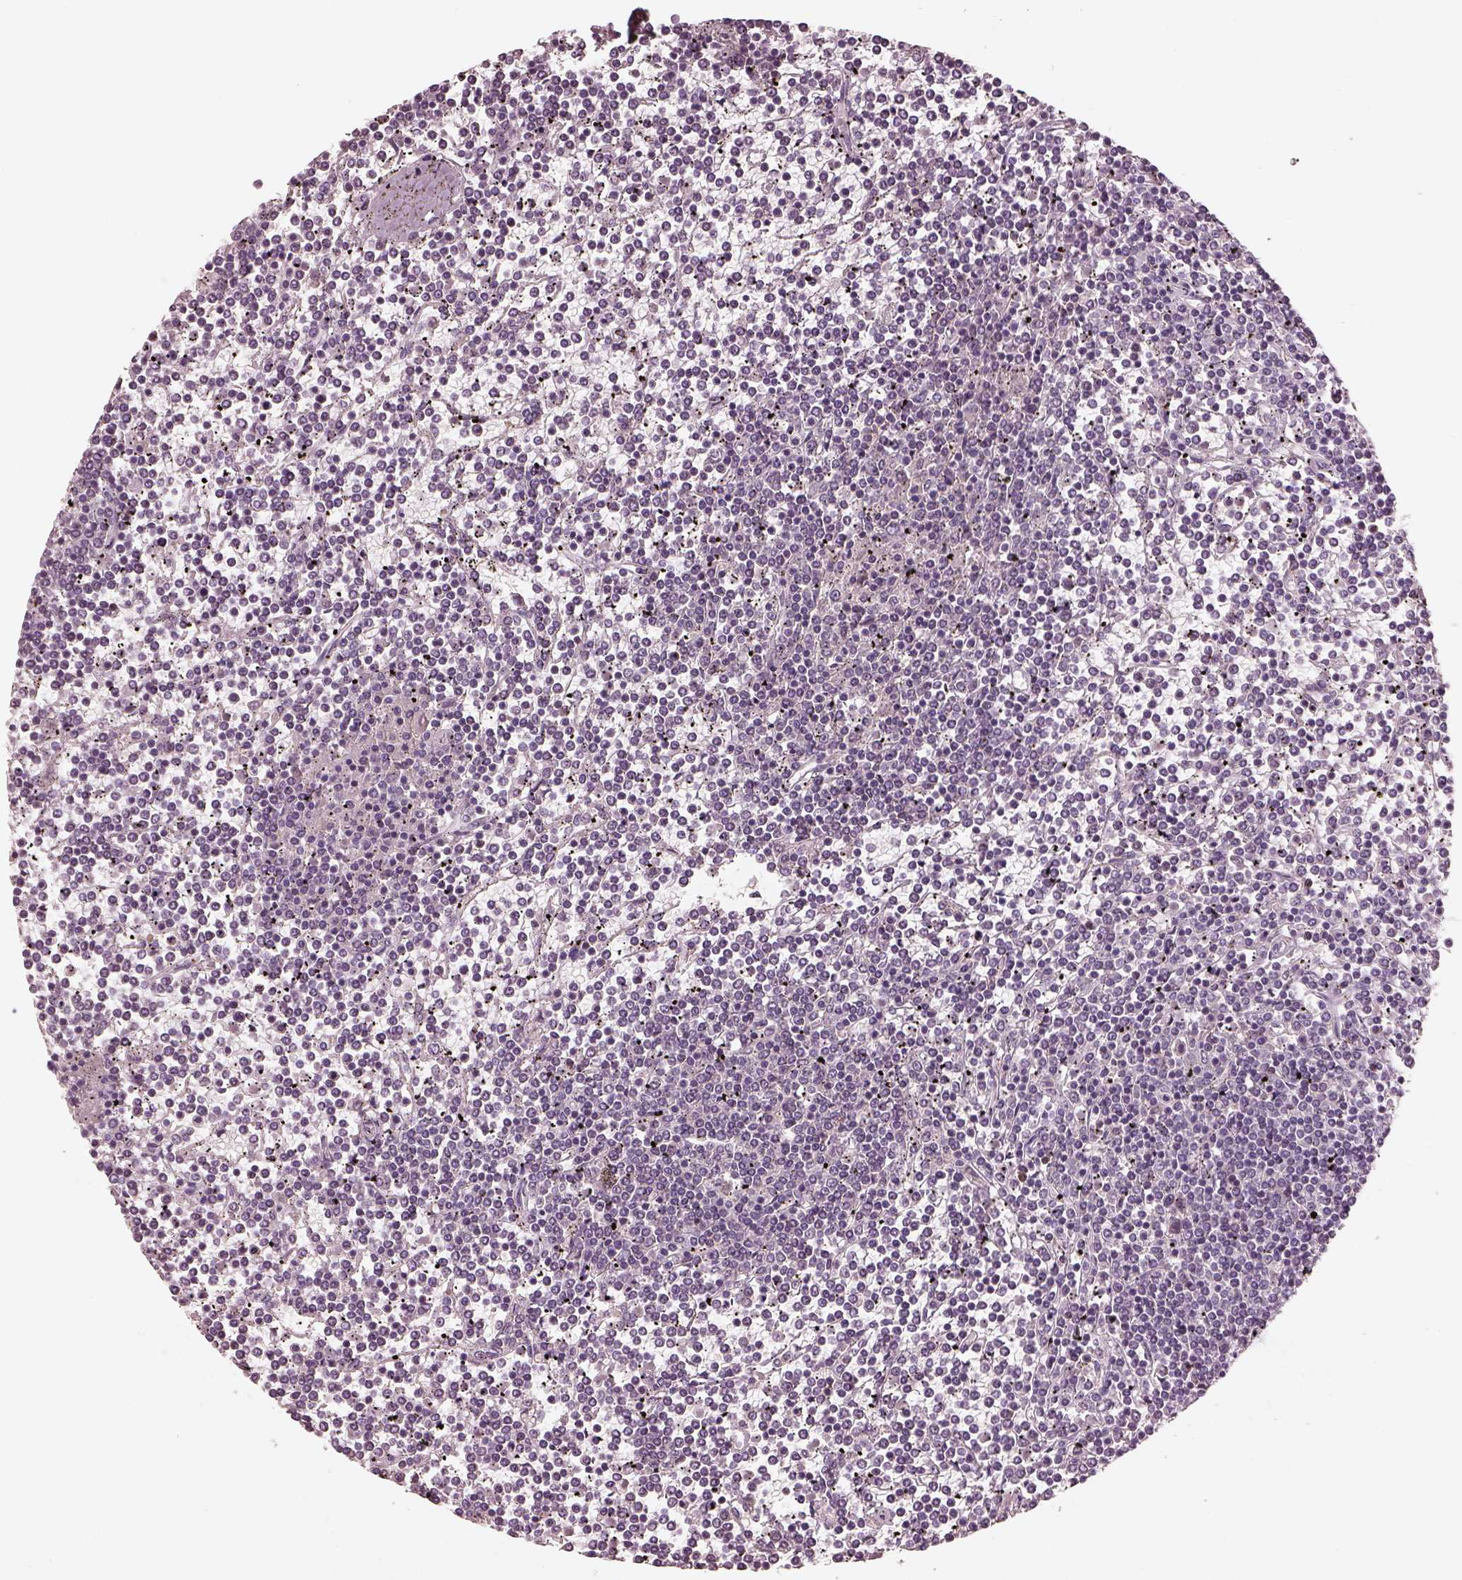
{"staining": {"intensity": "negative", "quantity": "none", "location": "none"}, "tissue": "lymphoma", "cell_type": "Tumor cells", "image_type": "cancer", "snomed": [{"axis": "morphology", "description": "Malignant lymphoma, non-Hodgkin's type, Low grade"}, {"axis": "topography", "description": "Spleen"}], "caption": "This image is of lymphoma stained with immunohistochemistry (IHC) to label a protein in brown with the nuclei are counter-stained blue. There is no positivity in tumor cells.", "gene": "EGR4", "patient": {"sex": "female", "age": 19}}